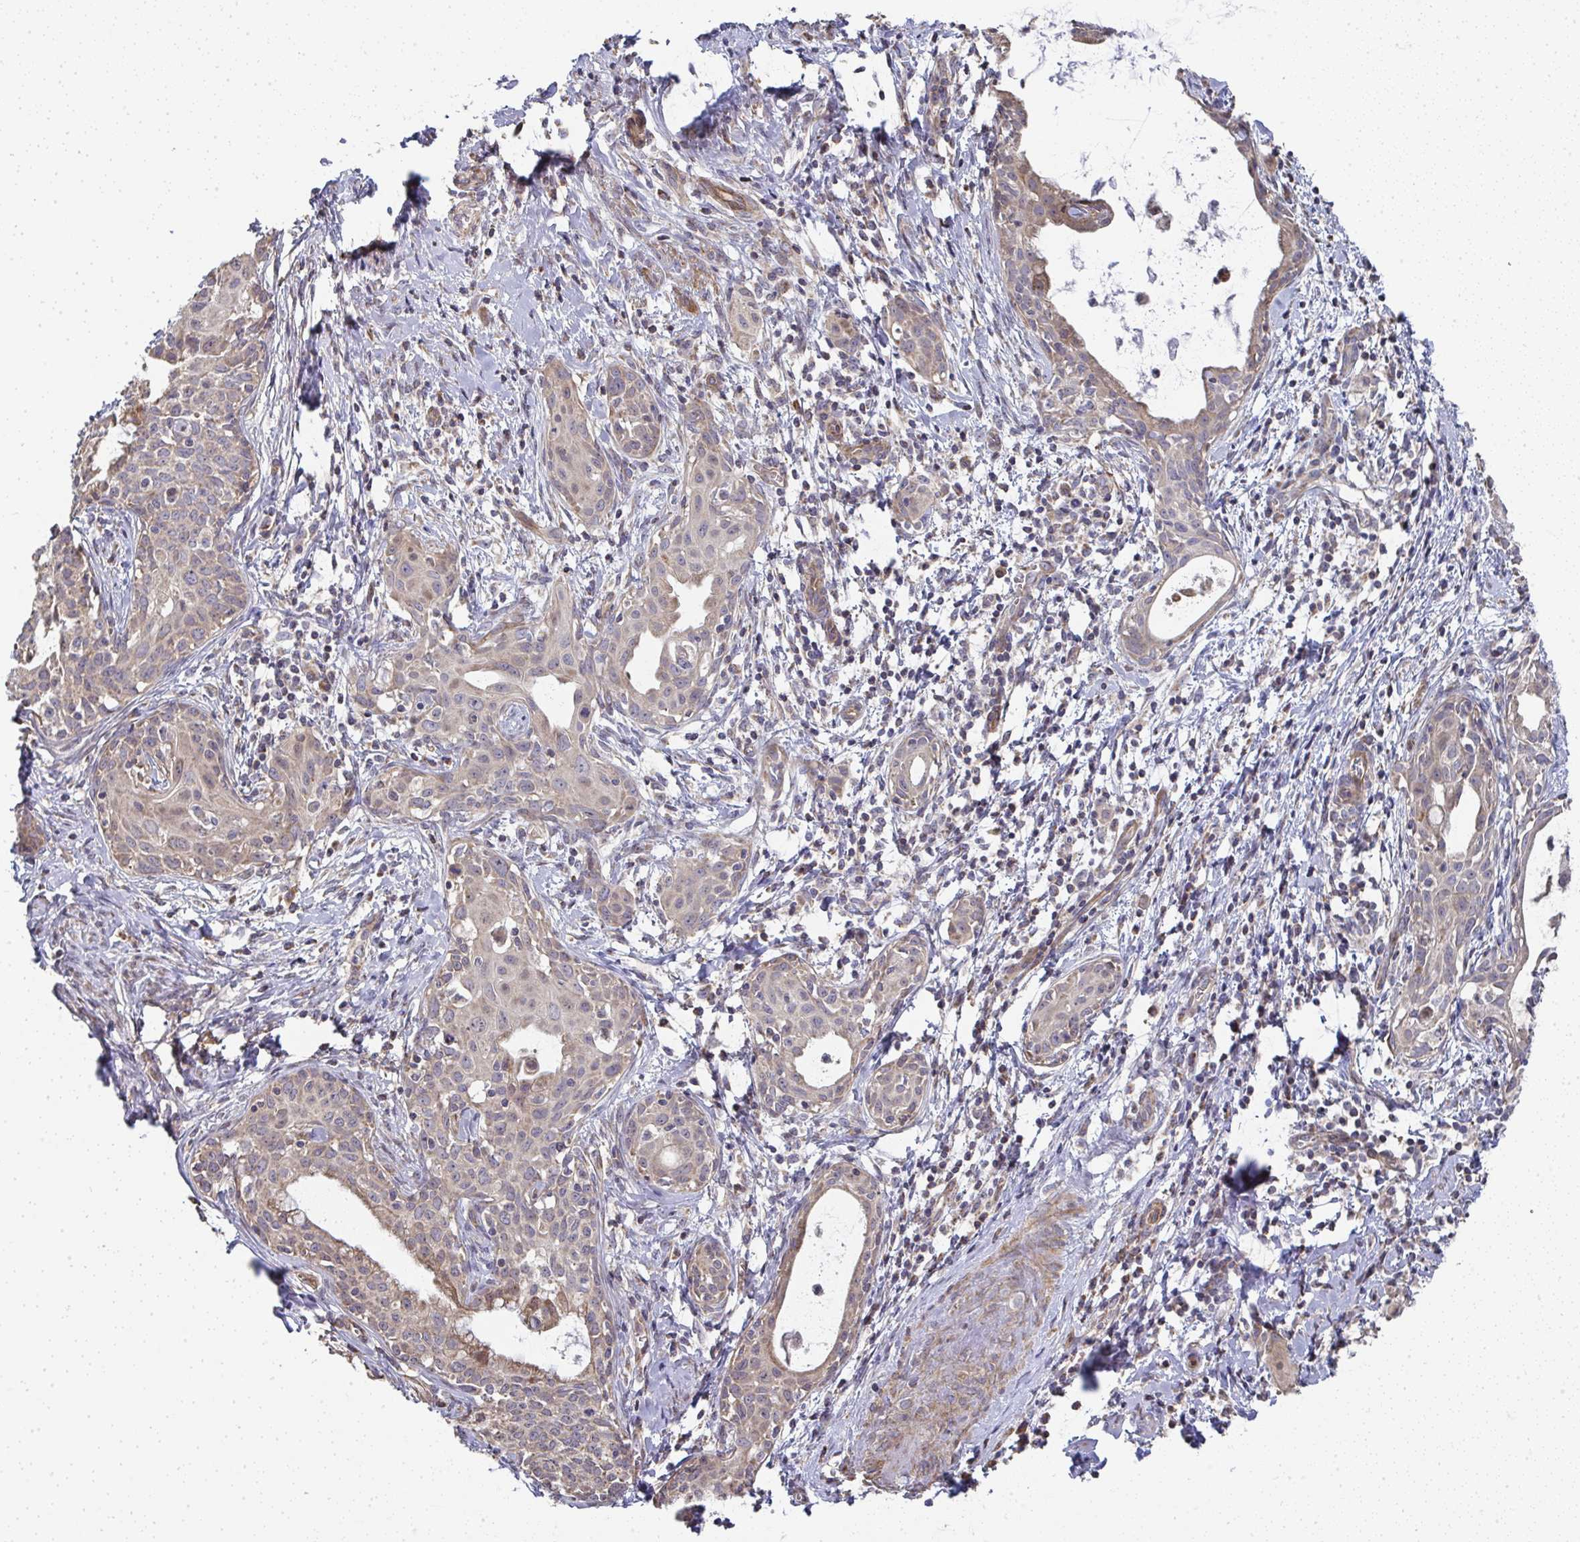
{"staining": {"intensity": "weak", "quantity": ">75%", "location": "cytoplasmic/membranous"}, "tissue": "cervical cancer", "cell_type": "Tumor cells", "image_type": "cancer", "snomed": [{"axis": "morphology", "description": "Squamous cell carcinoma, NOS"}, {"axis": "topography", "description": "Cervix"}], "caption": "IHC histopathology image of neoplastic tissue: squamous cell carcinoma (cervical) stained using IHC displays low levels of weak protein expression localized specifically in the cytoplasmic/membranous of tumor cells, appearing as a cytoplasmic/membranous brown color.", "gene": "AGTPBP1", "patient": {"sex": "female", "age": 52}}